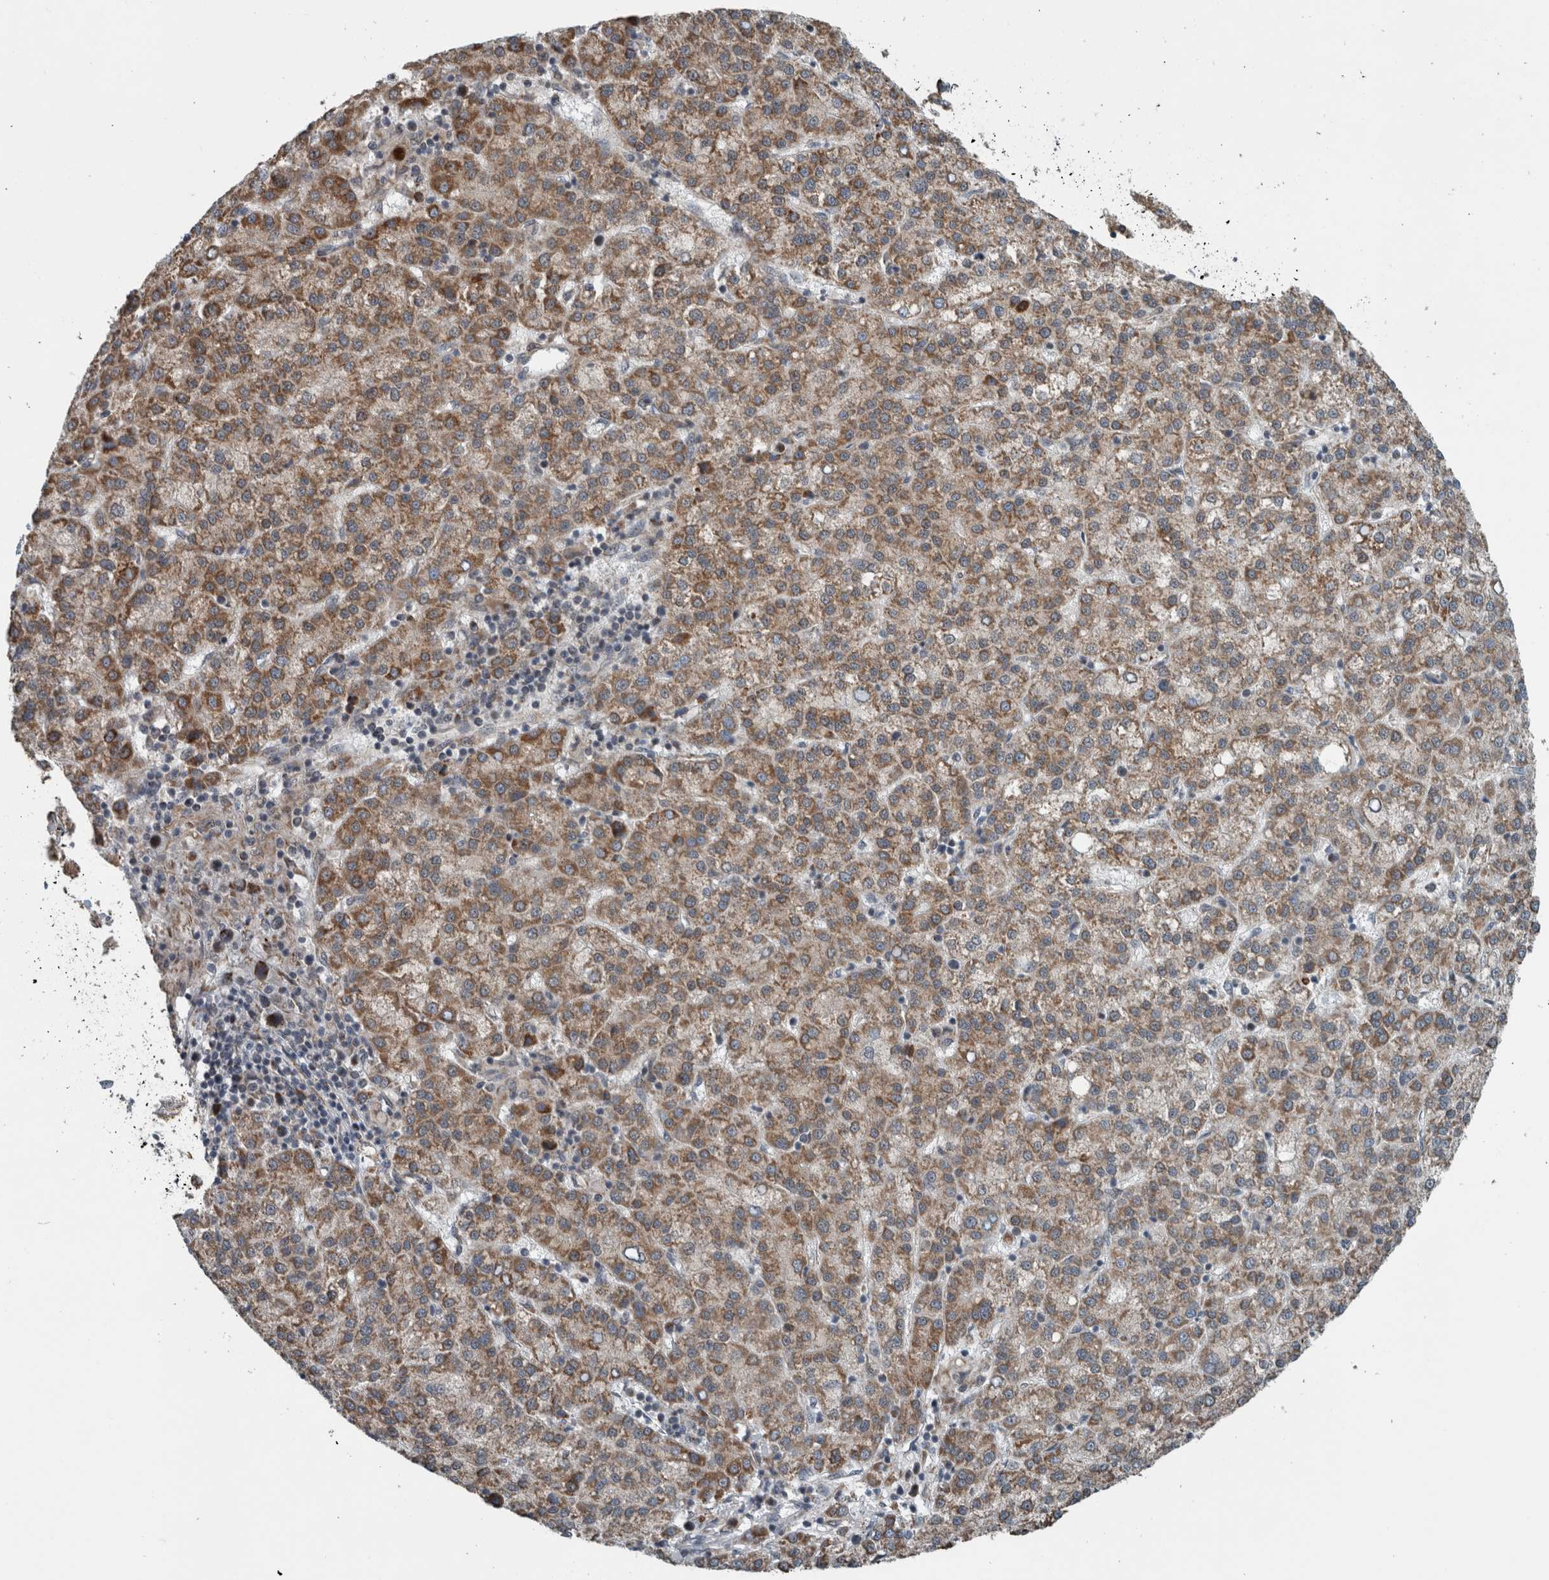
{"staining": {"intensity": "moderate", "quantity": ">75%", "location": "cytoplasmic/membranous"}, "tissue": "liver cancer", "cell_type": "Tumor cells", "image_type": "cancer", "snomed": [{"axis": "morphology", "description": "Carcinoma, Hepatocellular, NOS"}, {"axis": "topography", "description": "Liver"}], "caption": "Immunohistochemical staining of hepatocellular carcinoma (liver) shows medium levels of moderate cytoplasmic/membranous protein positivity in about >75% of tumor cells.", "gene": "GBA2", "patient": {"sex": "female", "age": 58}}